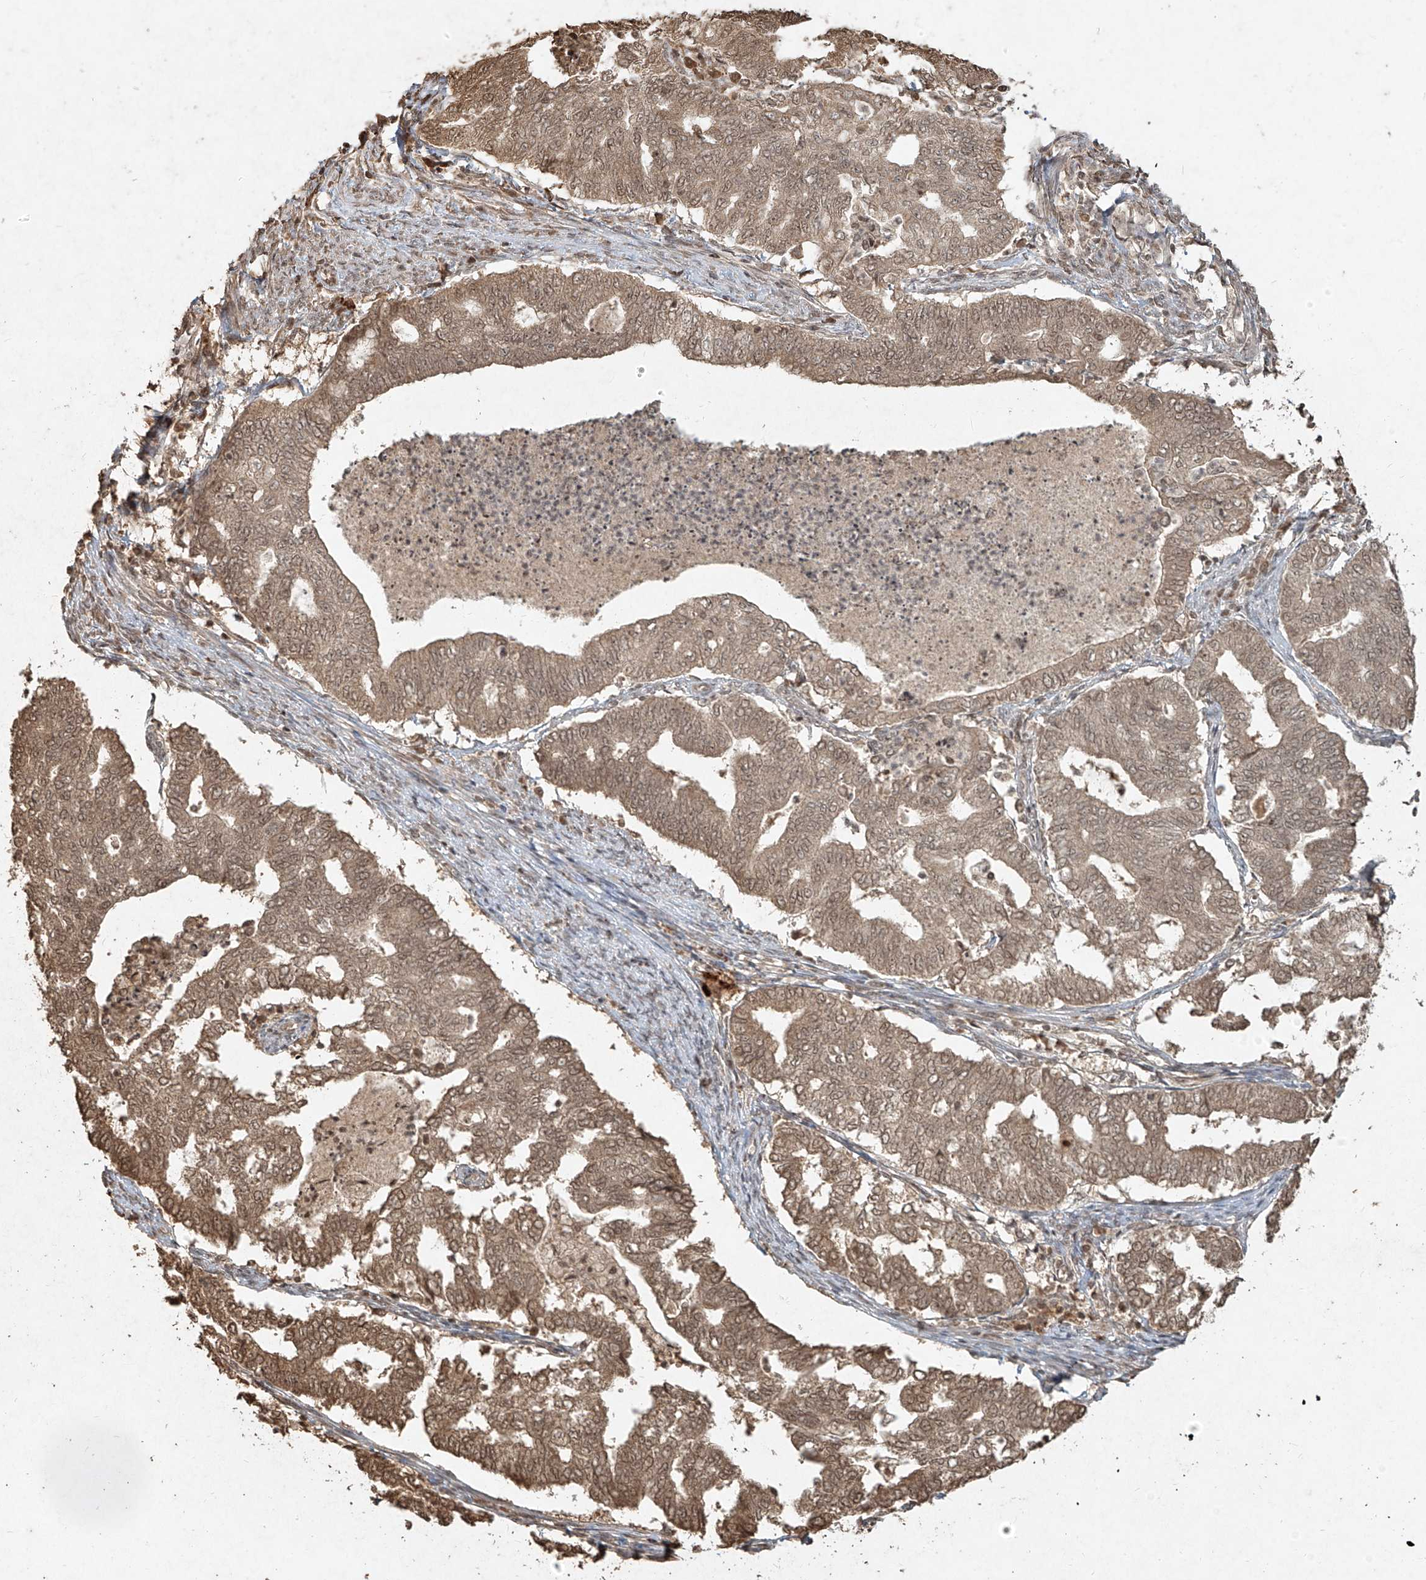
{"staining": {"intensity": "moderate", "quantity": ">75%", "location": "cytoplasmic/membranous,nuclear"}, "tissue": "endometrial cancer", "cell_type": "Tumor cells", "image_type": "cancer", "snomed": [{"axis": "morphology", "description": "Adenocarcinoma, NOS"}, {"axis": "topography", "description": "Endometrium"}], "caption": "Immunohistochemical staining of human adenocarcinoma (endometrial) demonstrates moderate cytoplasmic/membranous and nuclear protein positivity in approximately >75% of tumor cells.", "gene": "UBE2K", "patient": {"sex": "female", "age": 79}}